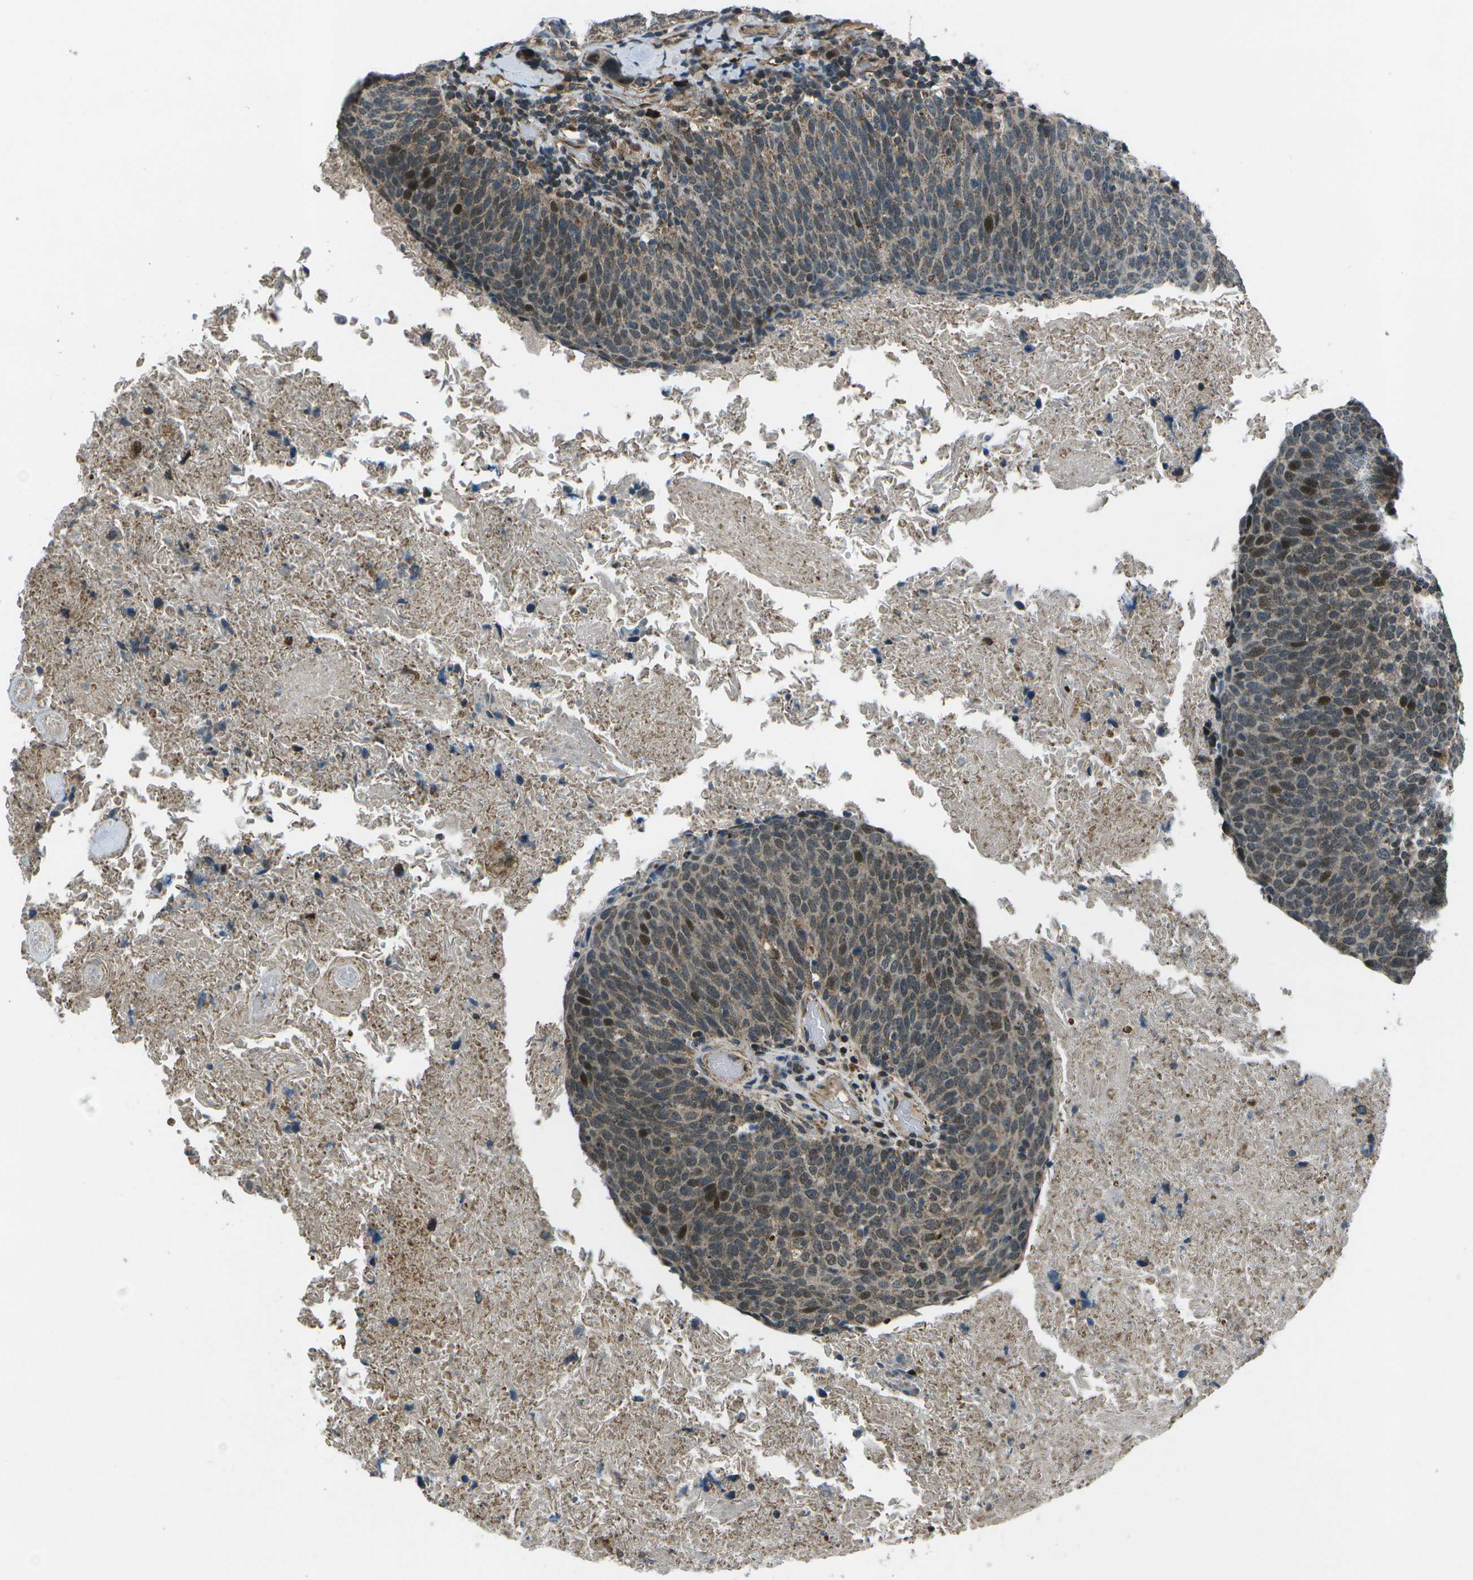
{"staining": {"intensity": "strong", "quantity": "<25%", "location": "cytoplasmic/membranous,nuclear"}, "tissue": "head and neck cancer", "cell_type": "Tumor cells", "image_type": "cancer", "snomed": [{"axis": "morphology", "description": "Squamous cell carcinoma, NOS"}, {"axis": "morphology", "description": "Squamous cell carcinoma, metastatic, NOS"}, {"axis": "topography", "description": "Lymph node"}, {"axis": "topography", "description": "Head-Neck"}], "caption": "DAB immunohistochemical staining of squamous cell carcinoma (head and neck) exhibits strong cytoplasmic/membranous and nuclear protein positivity in about <25% of tumor cells. Ihc stains the protein in brown and the nuclei are stained blue.", "gene": "EIF2AK1", "patient": {"sex": "male", "age": 62}}